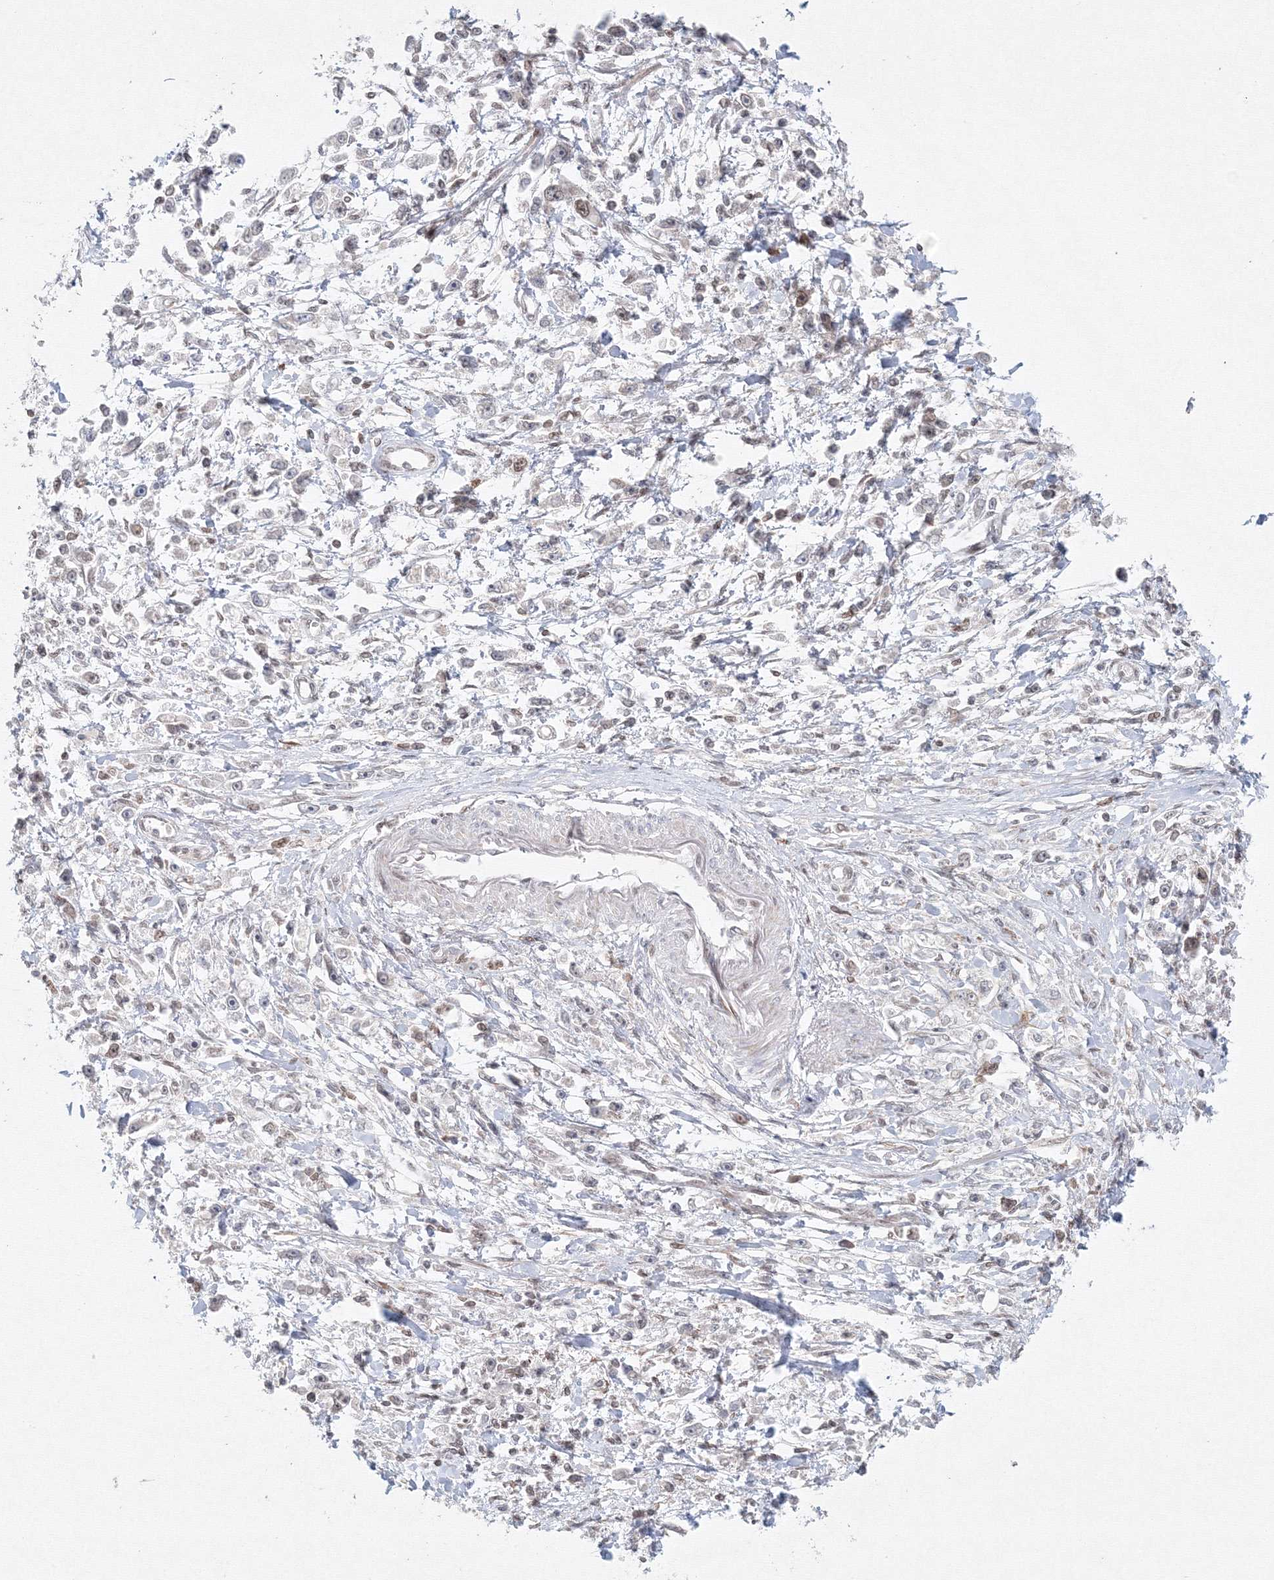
{"staining": {"intensity": "negative", "quantity": "none", "location": "none"}, "tissue": "stomach cancer", "cell_type": "Tumor cells", "image_type": "cancer", "snomed": [{"axis": "morphology", "description": "Adenocarcinoma, NOS"}, {"axis": "topography", "description": "Stomach"}], "caption": "Photomicrograph shows no significant protein expression in tumor cells of stomach cancer (adenocarcinoma).", "gene": "KIF4A", "patient": {"sex": "female", "age": 59}}